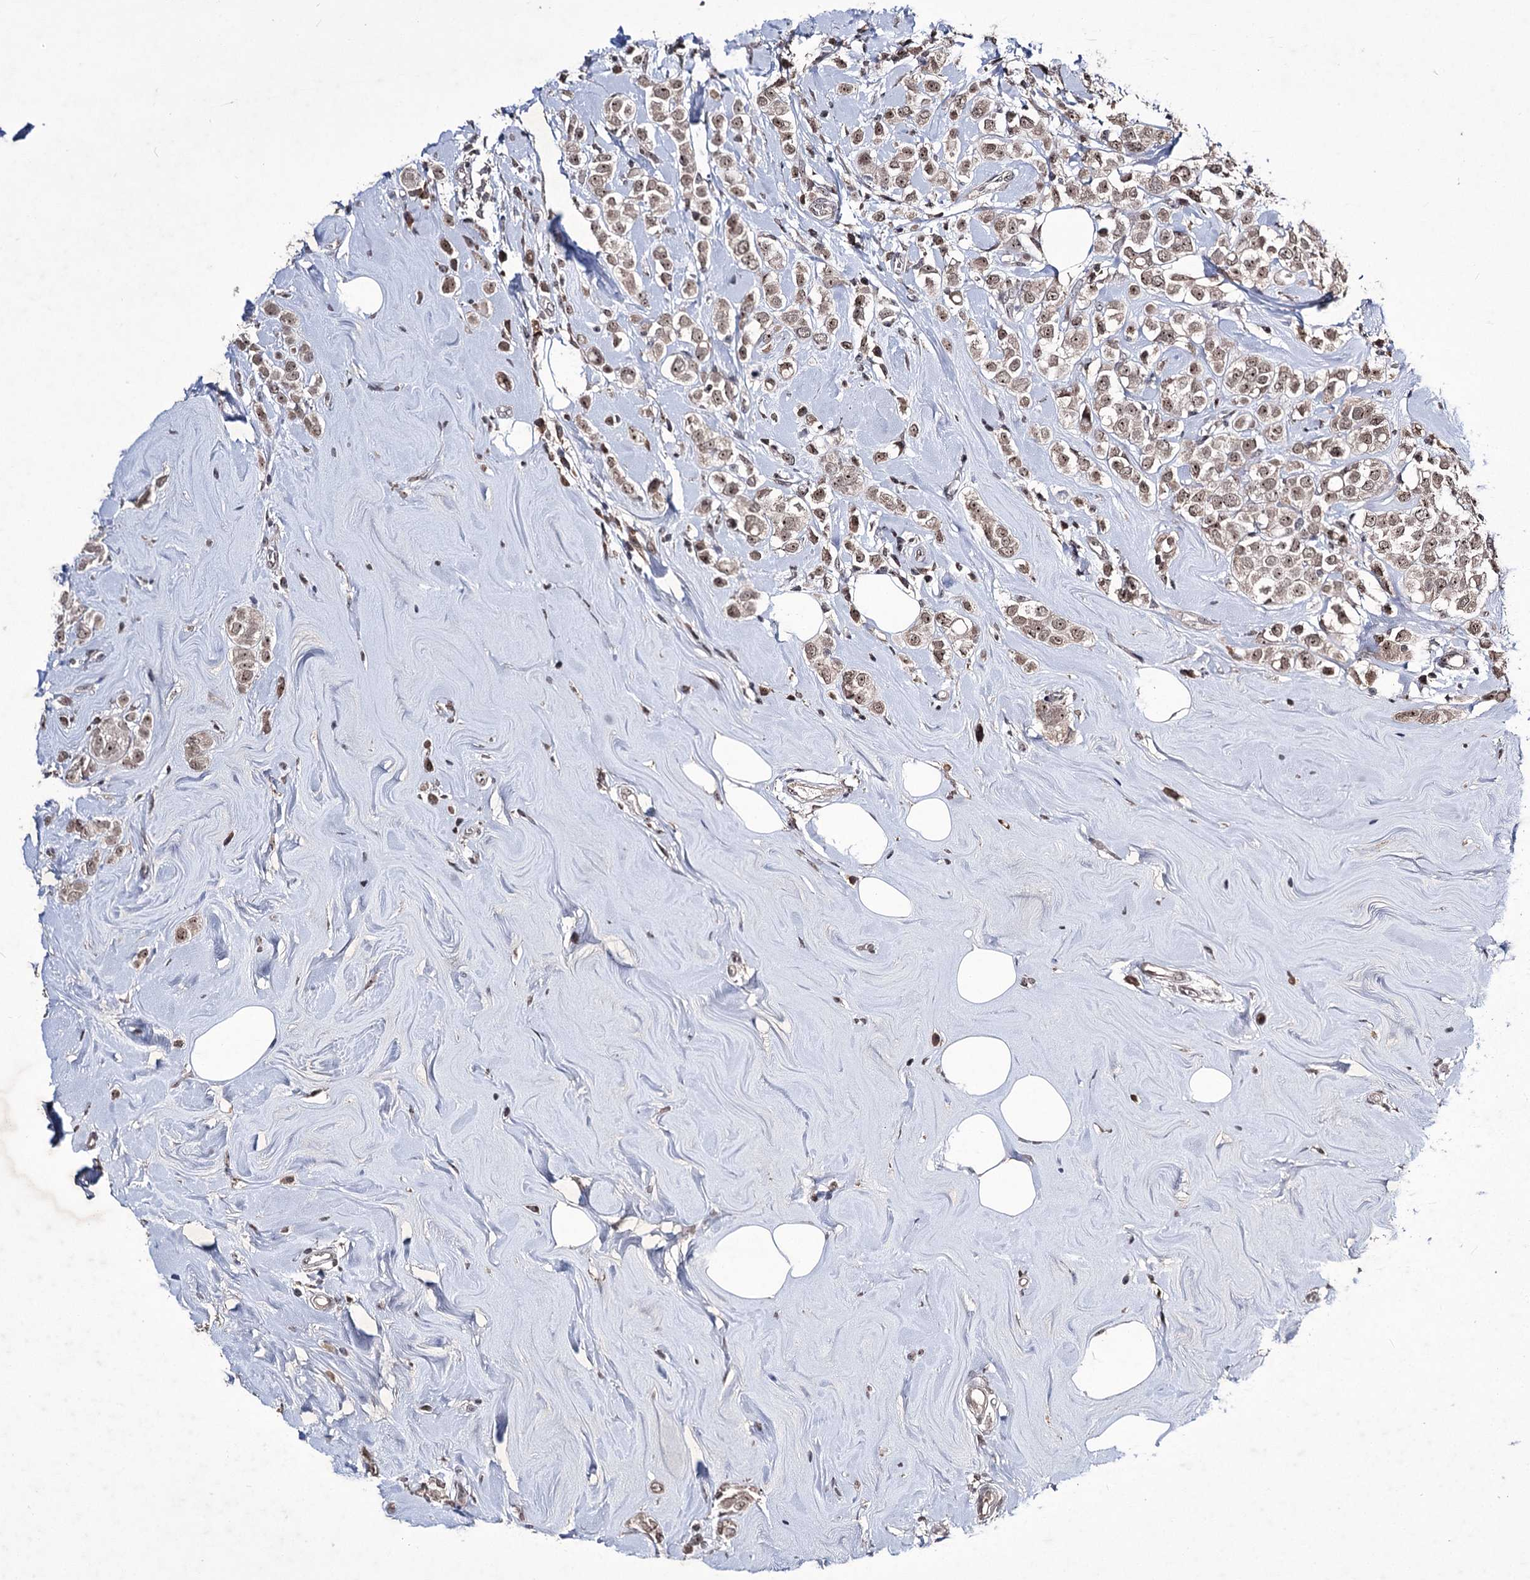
{"staining": {"intensity": "weak", "quantity": ">75%", "location": "nuclear"}, "tissue": "breast cancer", "cell_type": "Tumor cells", "image_type": "cancer", "snomed": [{"axis": "morphology", "description": "Lobular carcinoma"}, {"axis": "topography", "description": "Breast"}], "caption": "Weak nuclear expression for a protein is identified in approximately >75% of tumor cells of breast cancer (lobular carcinoma) using IHC.", "gene": "VGLL4", "patient": {"sex": "female", "age": 47}}